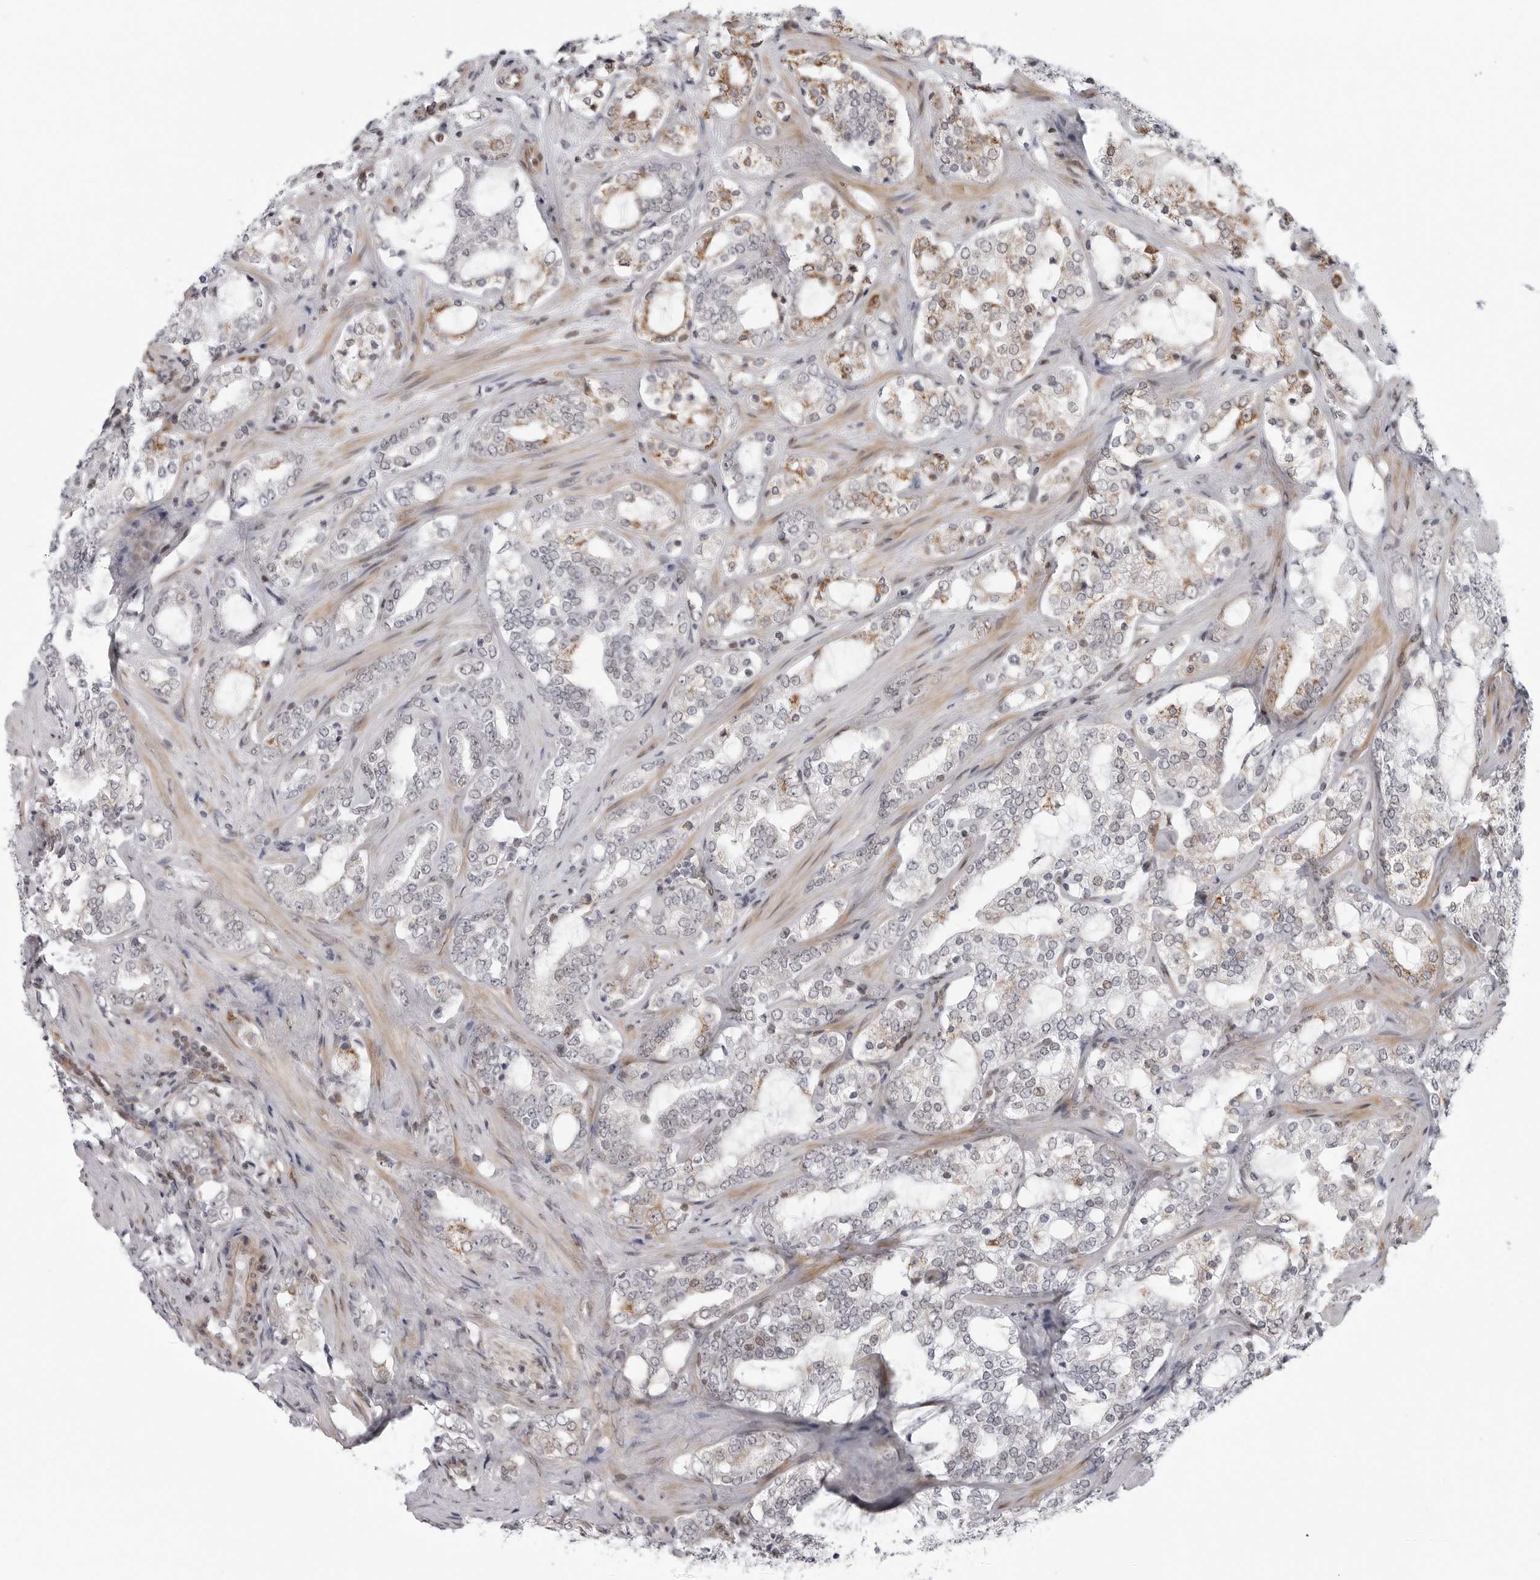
{"staining": {"intensity": "weak", "quantity": "<25%", "location": "cytoplasmic/membranous"}, "tissue": "prostate cancer", "cell_type": "Tumor cells", "image_type": "cancer", "snomed": [{"axis": "morphology", "description": "Adenocarcinoma, High grade"}, {"axis": "topography", "description": "Prostate"}], "caption": "A photomicrograph of human prostate cancer (high-grade adenocarcinoma) is negative for staining in tumor cells.", "gene": "FAM135B", "patient": {"sex": "male", "age": 64}}